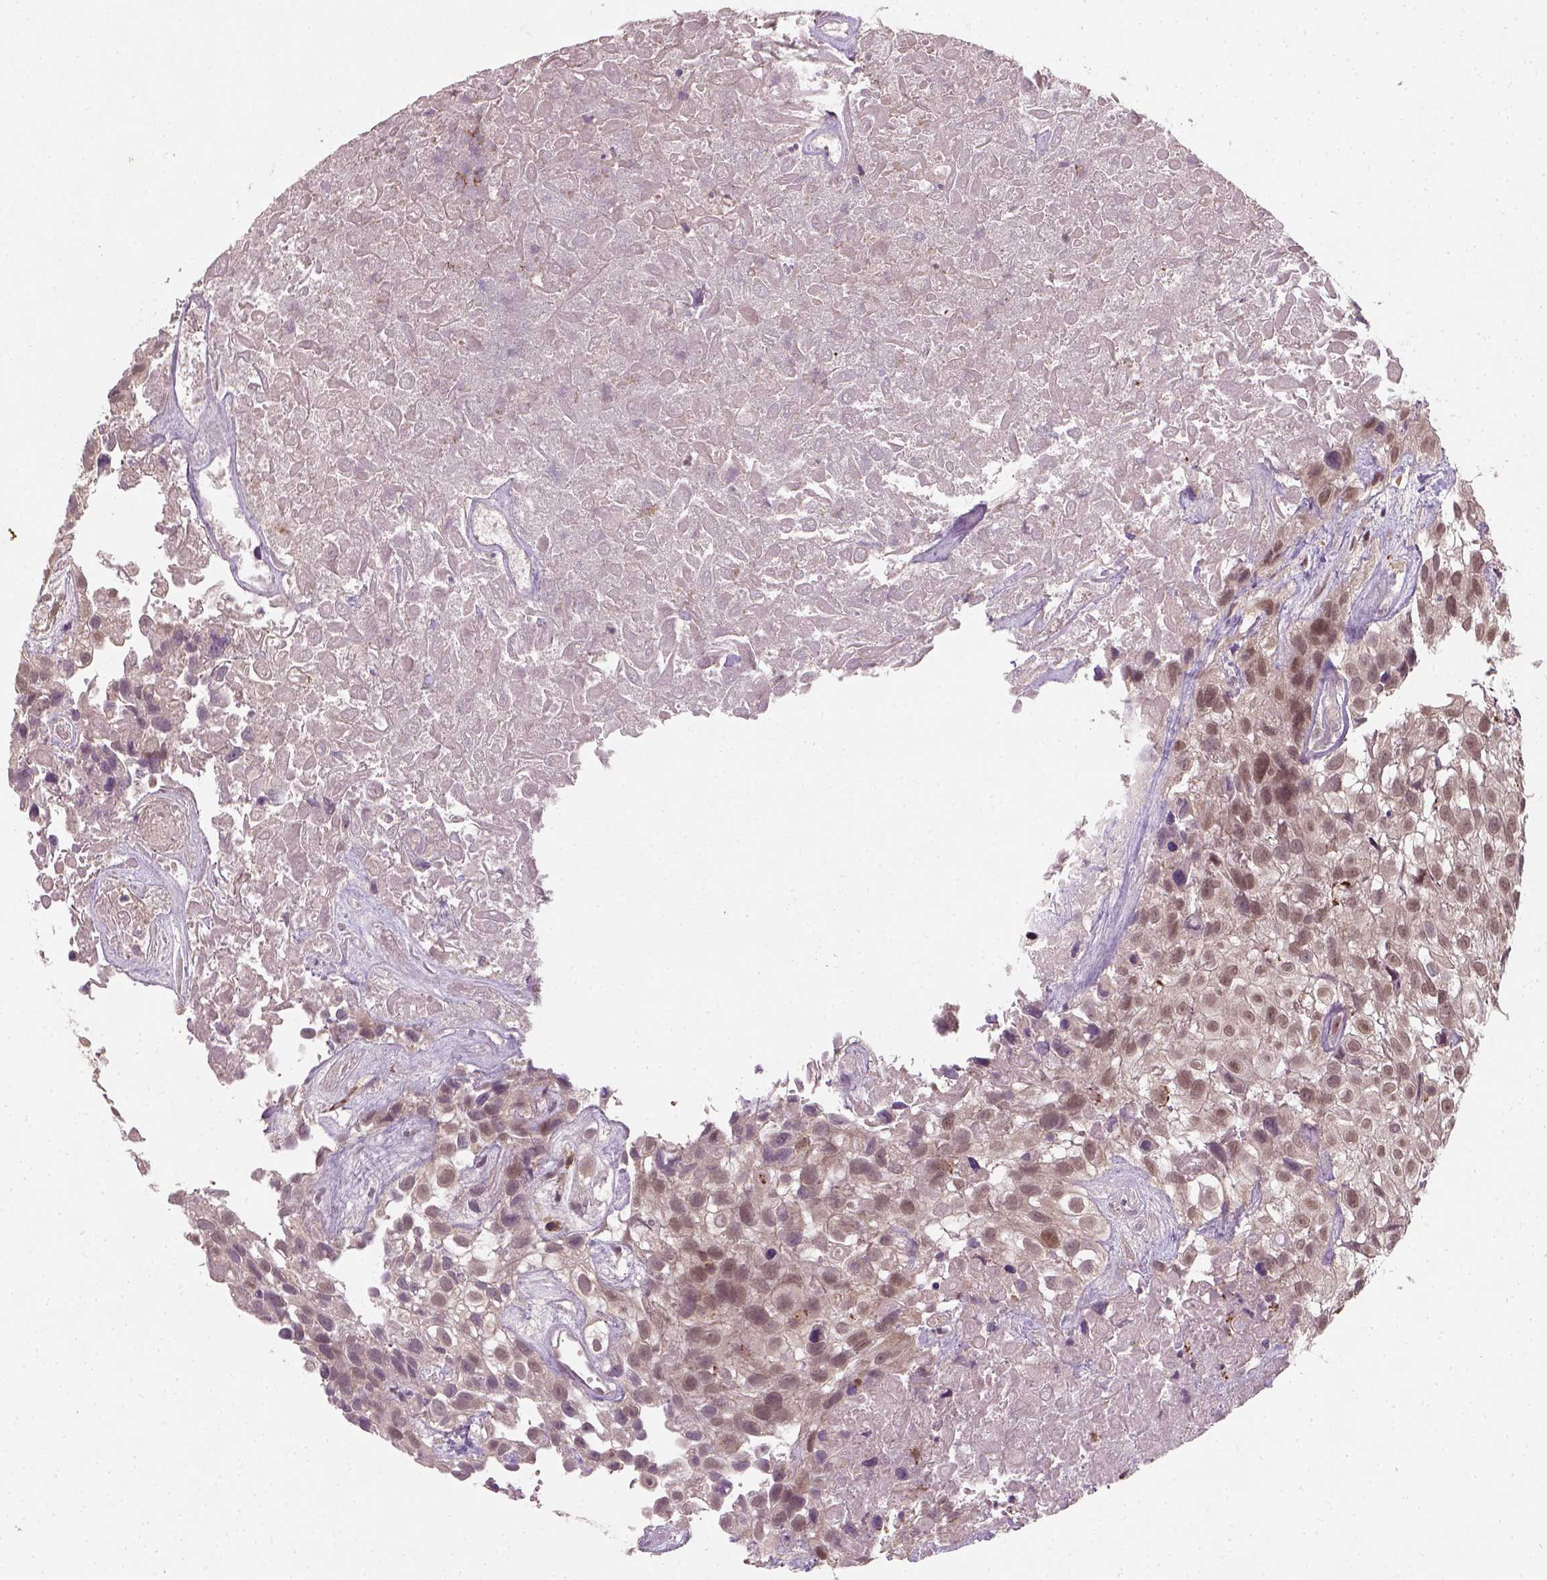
{"staining": {"intensity": "negative", "quantity": "none", "location": "none"}, "tissue": "urothelial cancer", "cell_type": "Tumor cells", "image_type": "cancer", "snomed": [{"axis": "morphology", "description": "Urothelial carcinoma, High grade"}, {"axis": "topography", "description": "Urinary bladder"}], "caption": "High power microscopy histopathology image of an immunohistochemistry histopathology image of urothelial cancer, revealing no significant staining in tumor cells. Brightfield microscopy of immunohistochemistry stained with DAB (brown) and hematoxylin (blue), captured at high magnification.", "gene": "CAMKK1", "patient": {"sex": "male", "age": 56}}